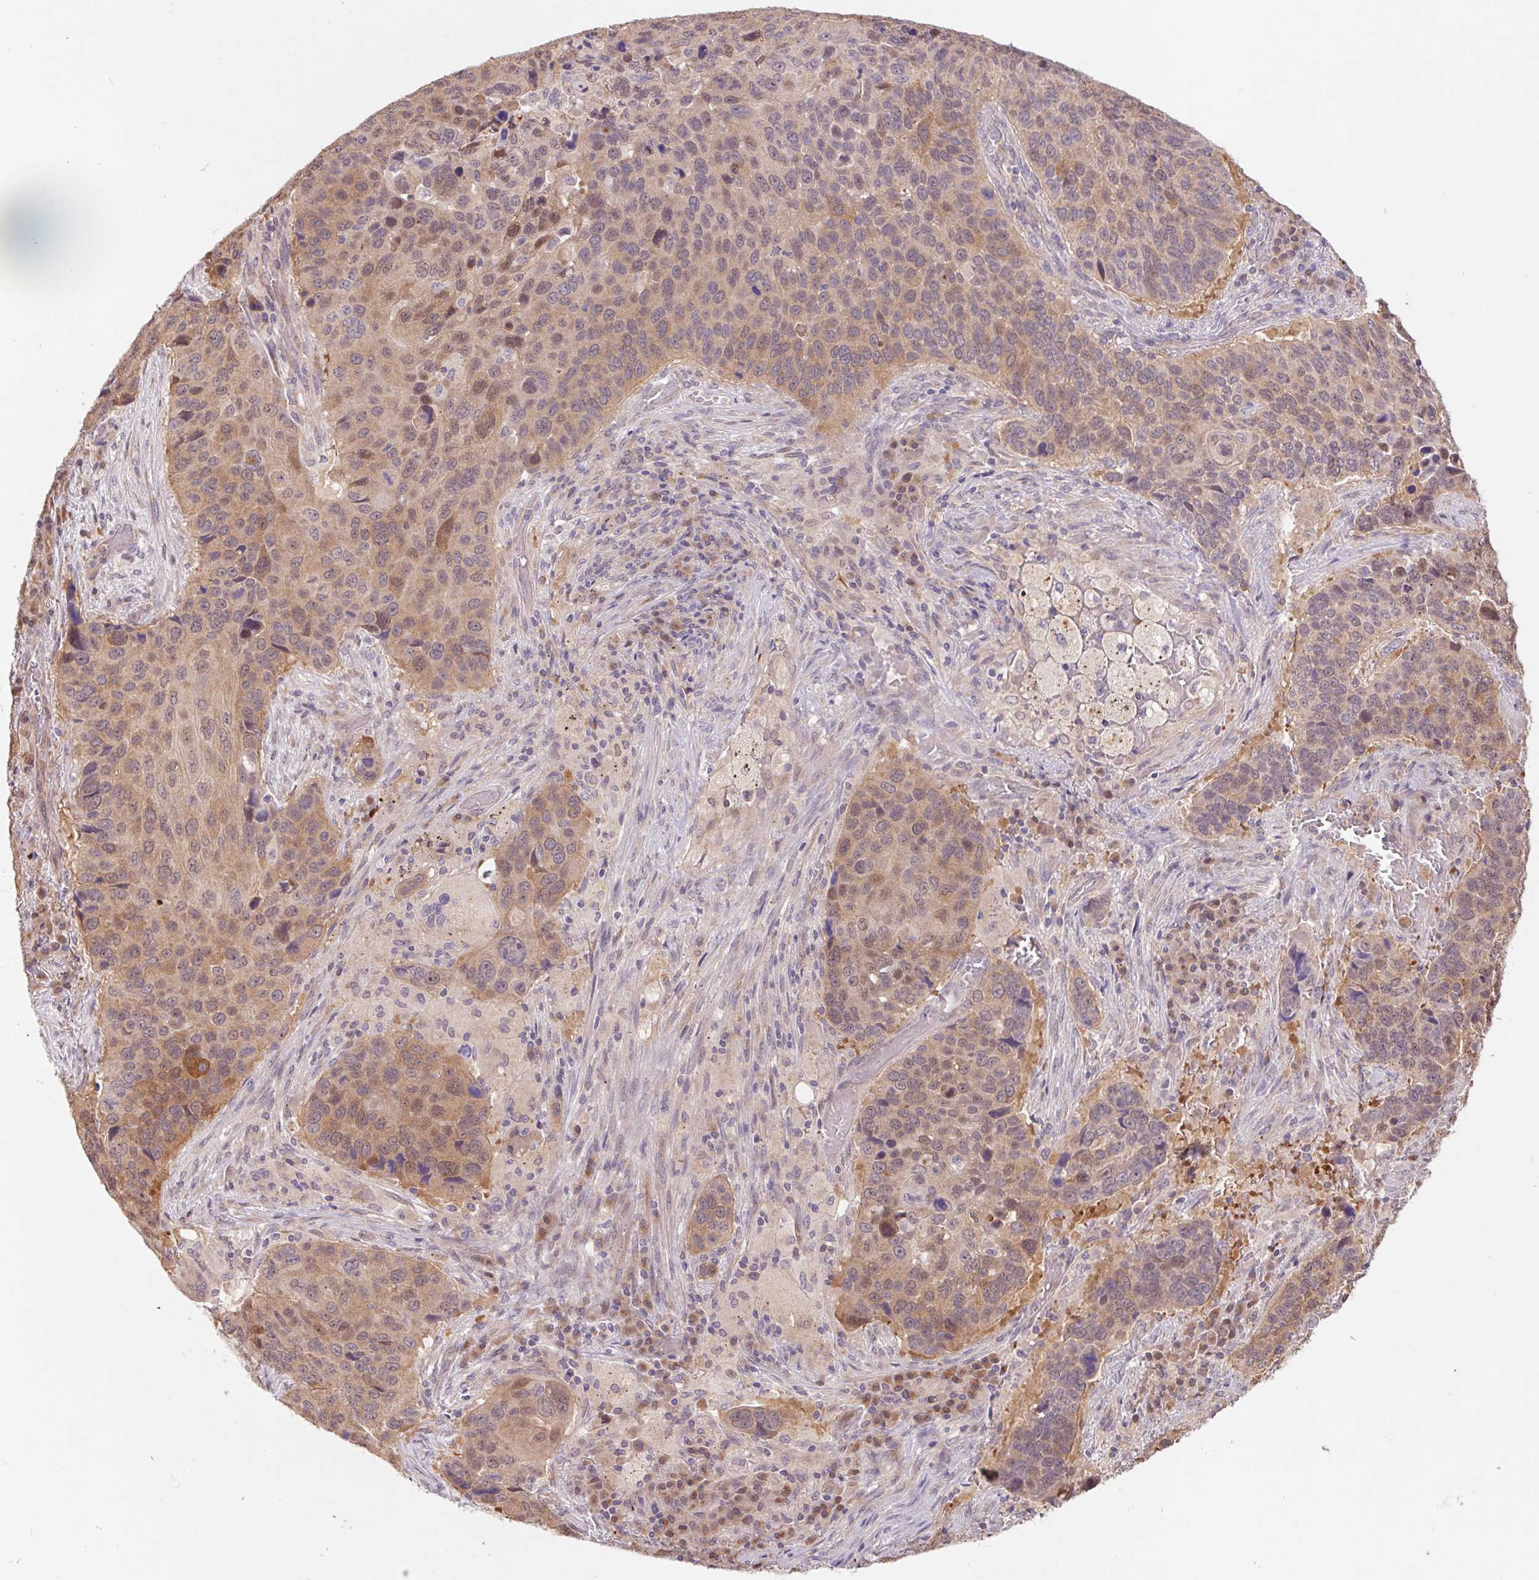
{"staining": {"intensity": "weak", "quantity": "25%-75%", "location": "cytoplasmic/membranous"}, "tissue": "lung cancer", "cell_type": "Tumor cells", "image_type": "cancer", "snomed": [{"axis": "morphology", "description": "Squamous cell carcinoma, NOS"}, {"axis": "topography", "description": "Lung"}], "caption": "About 25%-75% of tumor cells in lung cancer display weak cytoplasmic/membranous protein positivity as visualized by brown immunohistochemical staining.", "gene": "RRM1", "patient": {"sex": "male", "age": 68}}